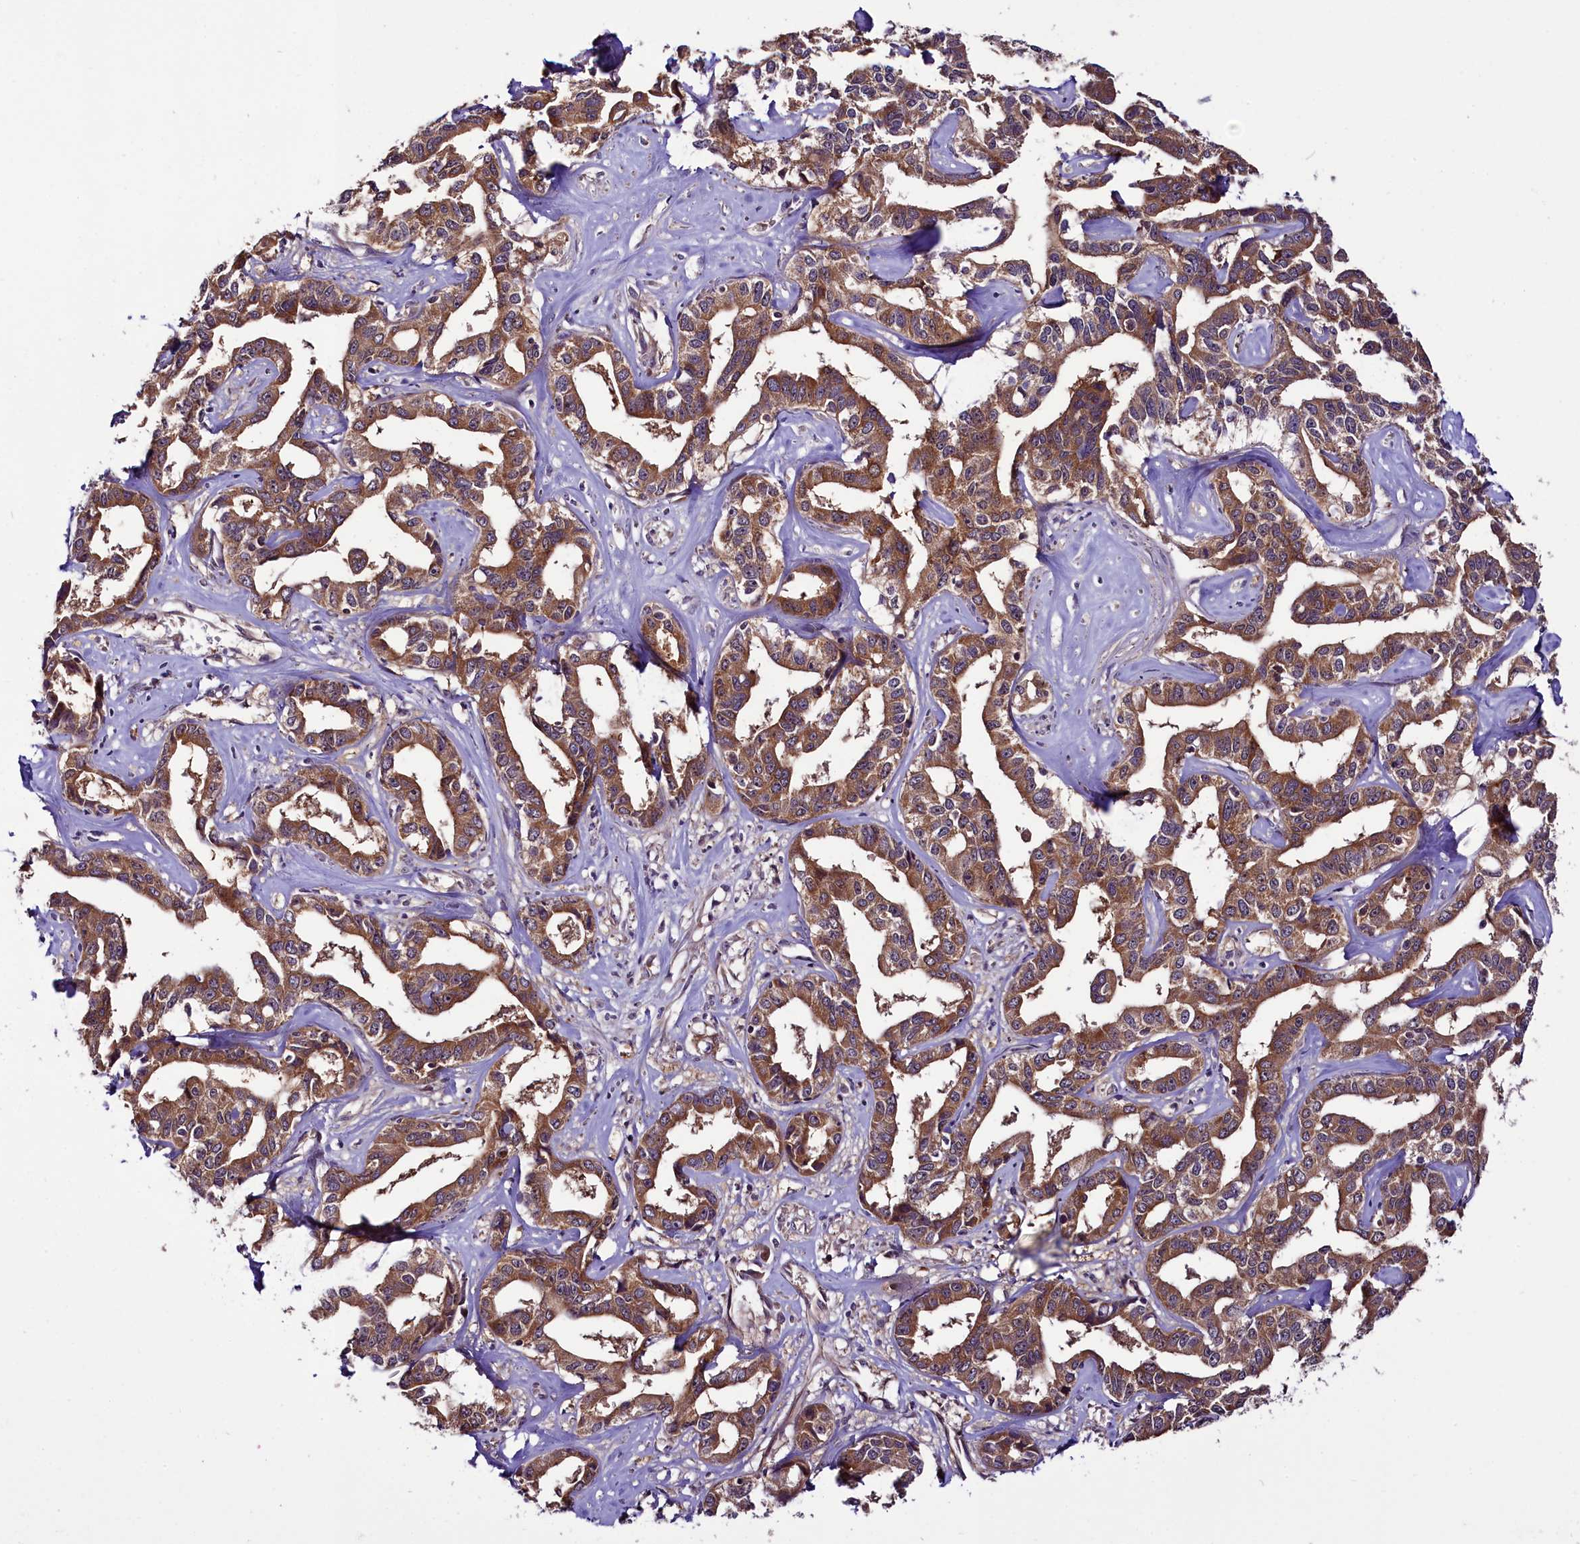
{"staining": {"intensity": "moderate", "quantity": ">75%", "location": "cytoplasmic/membranous"}, "tissue": "liver cancer", "cell_type": "Tumor cells", "image_type": "cancer", "snomed": [{"axis": "morphology", "description": "Cholangiocarcinoma"}, {"axis": "topography", "description": "Liver"}], "caption": "Approximately >75% of tumor cells in liver cancer (cholangiocarcinoma) show moderate cytoplasmic/membranous protein expression as visualized by brown immunohistochemical staining.", "gene": "RPUSD2", "patient": {"sex": "male", "age": 59}}